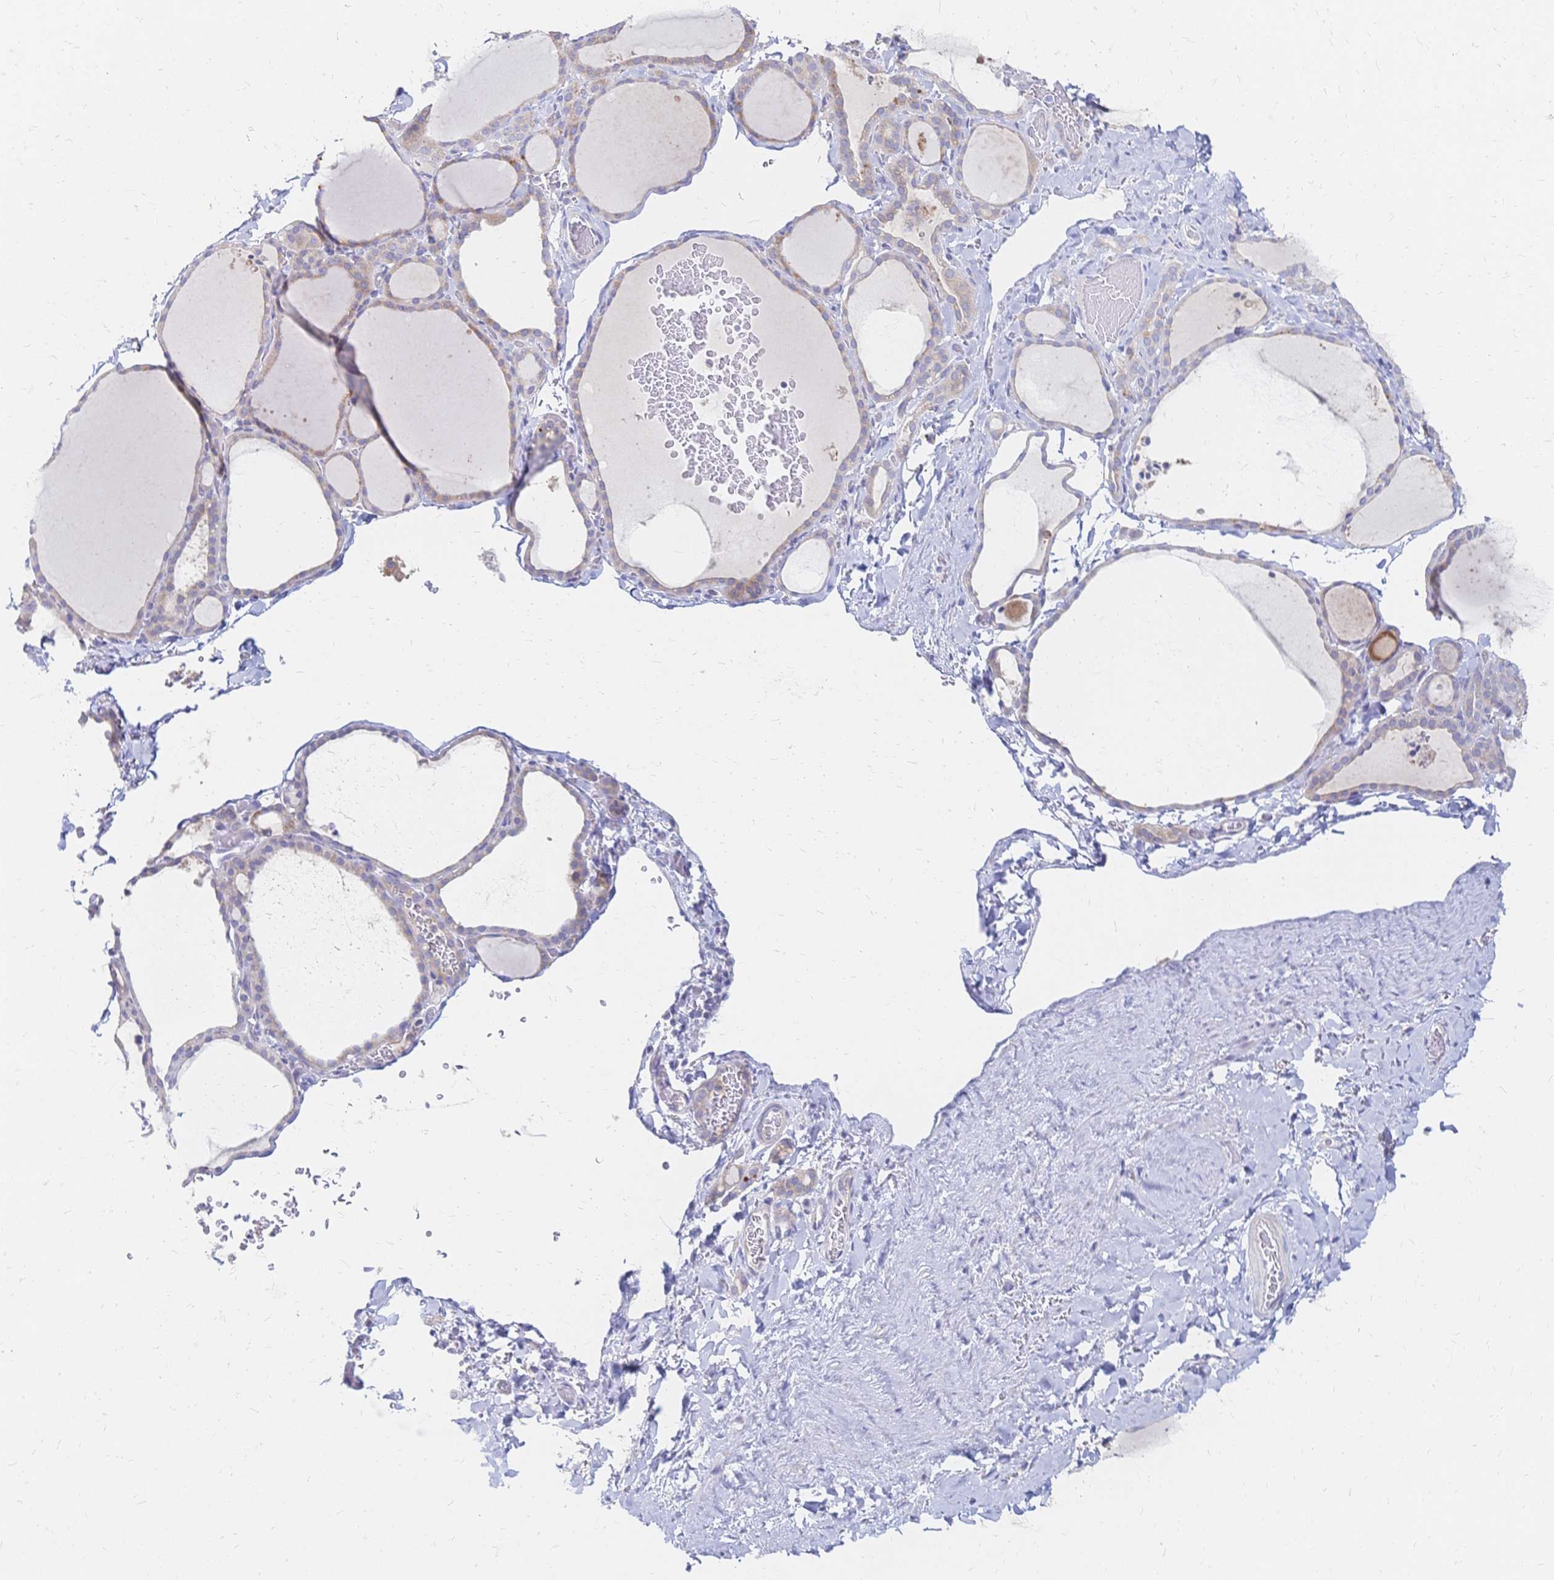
{"staining": {"intensity": "weak", "quantity": "25%-75%", "location": "cytoplasmic/membranous"}, "tissue": "thyroid gland", "cell_type": "Glandular cells", "image_type": "normal", "snomed": [{"axis": "morphology", "description": "Normal tissue, NOS"}, {"axis": "topography", "description": "Thyroid gland"}], "caption": "DAB (3,3'-diaminobenzidine) immunohistochemical staining of unremarkable thyroid gland displays weak cytoplasmic/membranous protein staining in approximately 25%-75% of glandular cells. (Stains: DAB (3,3'-diaminobenzidine) in brown, nuclei in blue, Microscopy: brightfield microscopy at high magnification).", "gene": "VWC2L", "patient": {"sex": "female", "age": 22}}